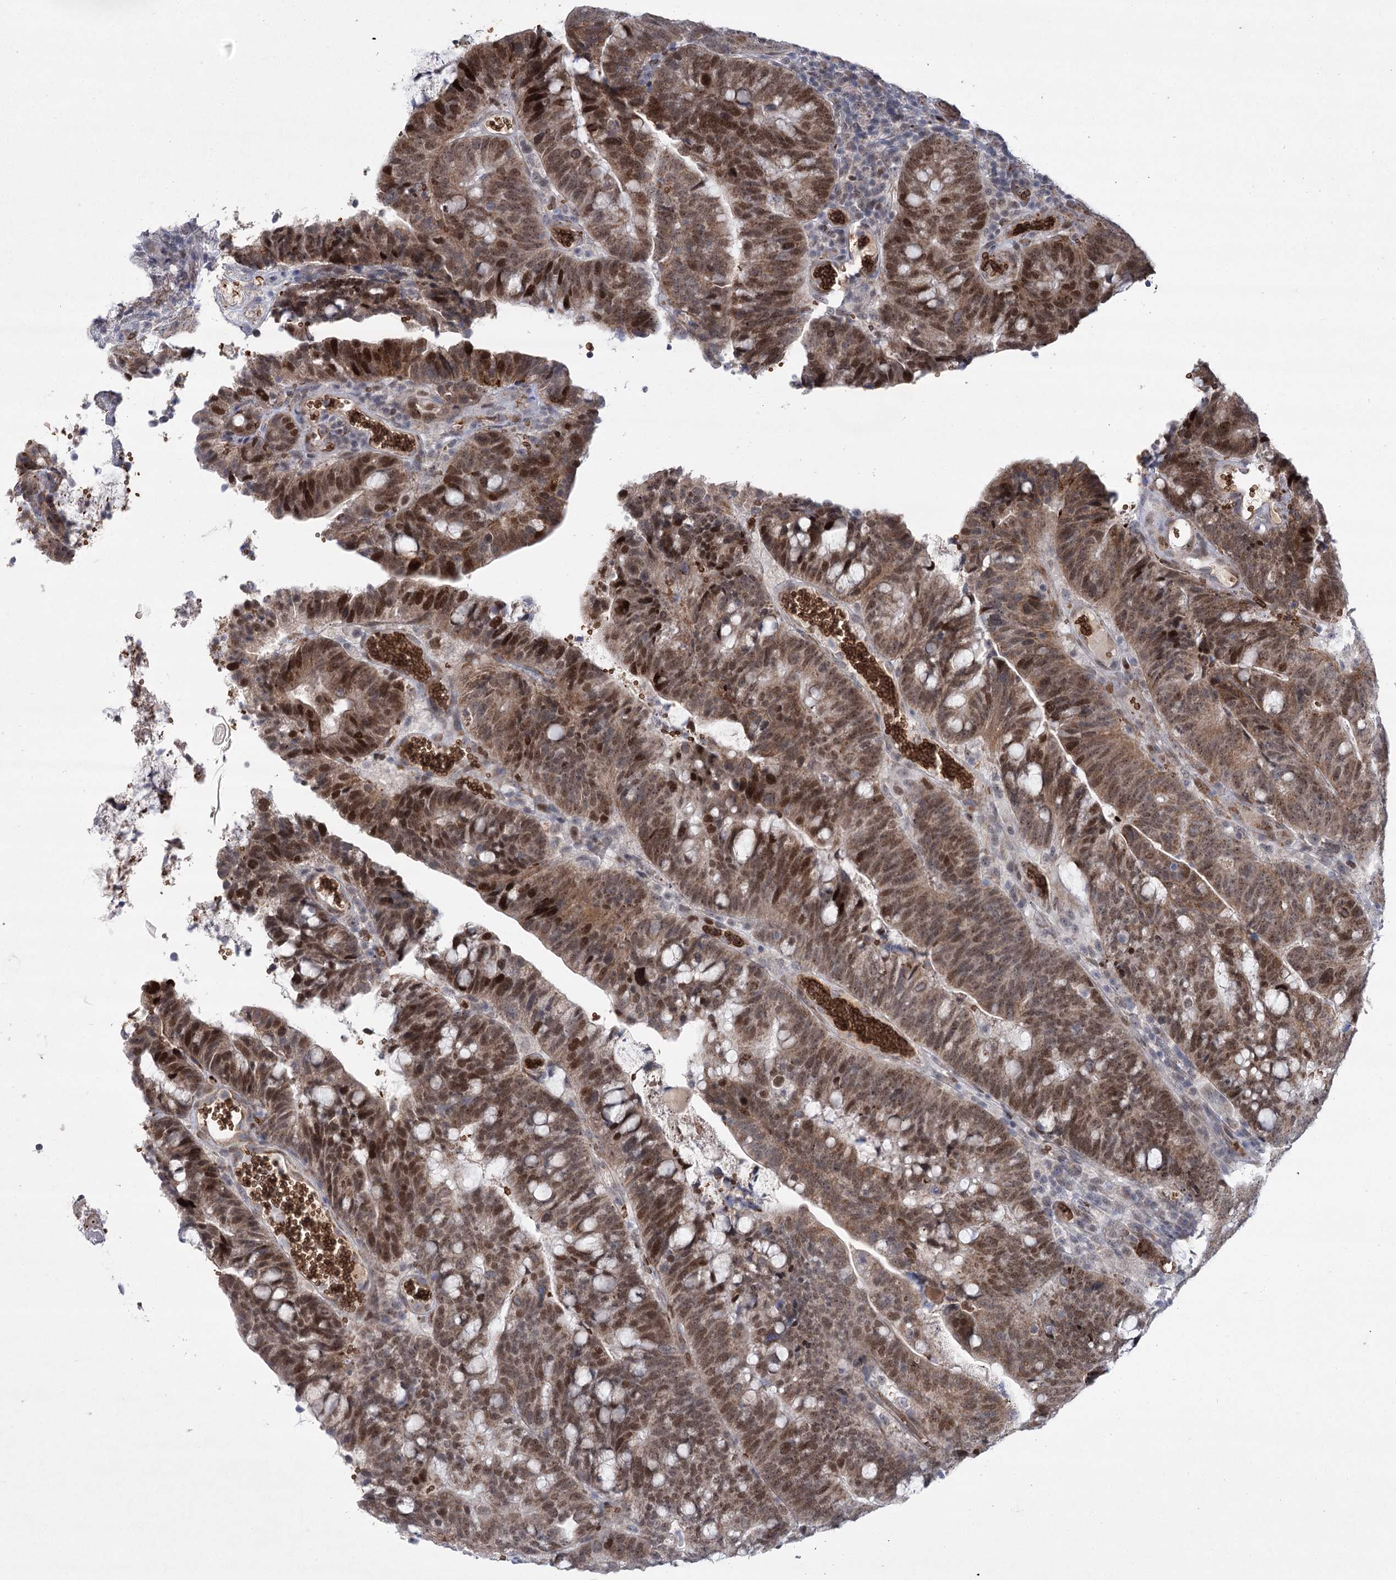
{"staining": {"intensity": "strong", "quantity": ">75%", "location": "cytoplasmic/membranous,nuclear"}, "tissue": "colorectal cancer", "cell_type": "Tumor cells", "image_type": "cancer", "snomed": [{"axis": "morphology", "description": "Adenocarcinoma, NOS"}, {"axis": "topography", "description": "Colon"}], "caption": "Immunohistochemistry (DAB) staining of colorectal cancer shows strong cytoplasmic/membranous and nuclear protein expression in about >75% of tumor cells. (Brightfield microscopy of DAB IHC at high magnification).", "gene": "NSMCE4A", "patient": {"sex": "female", "age": 66}}